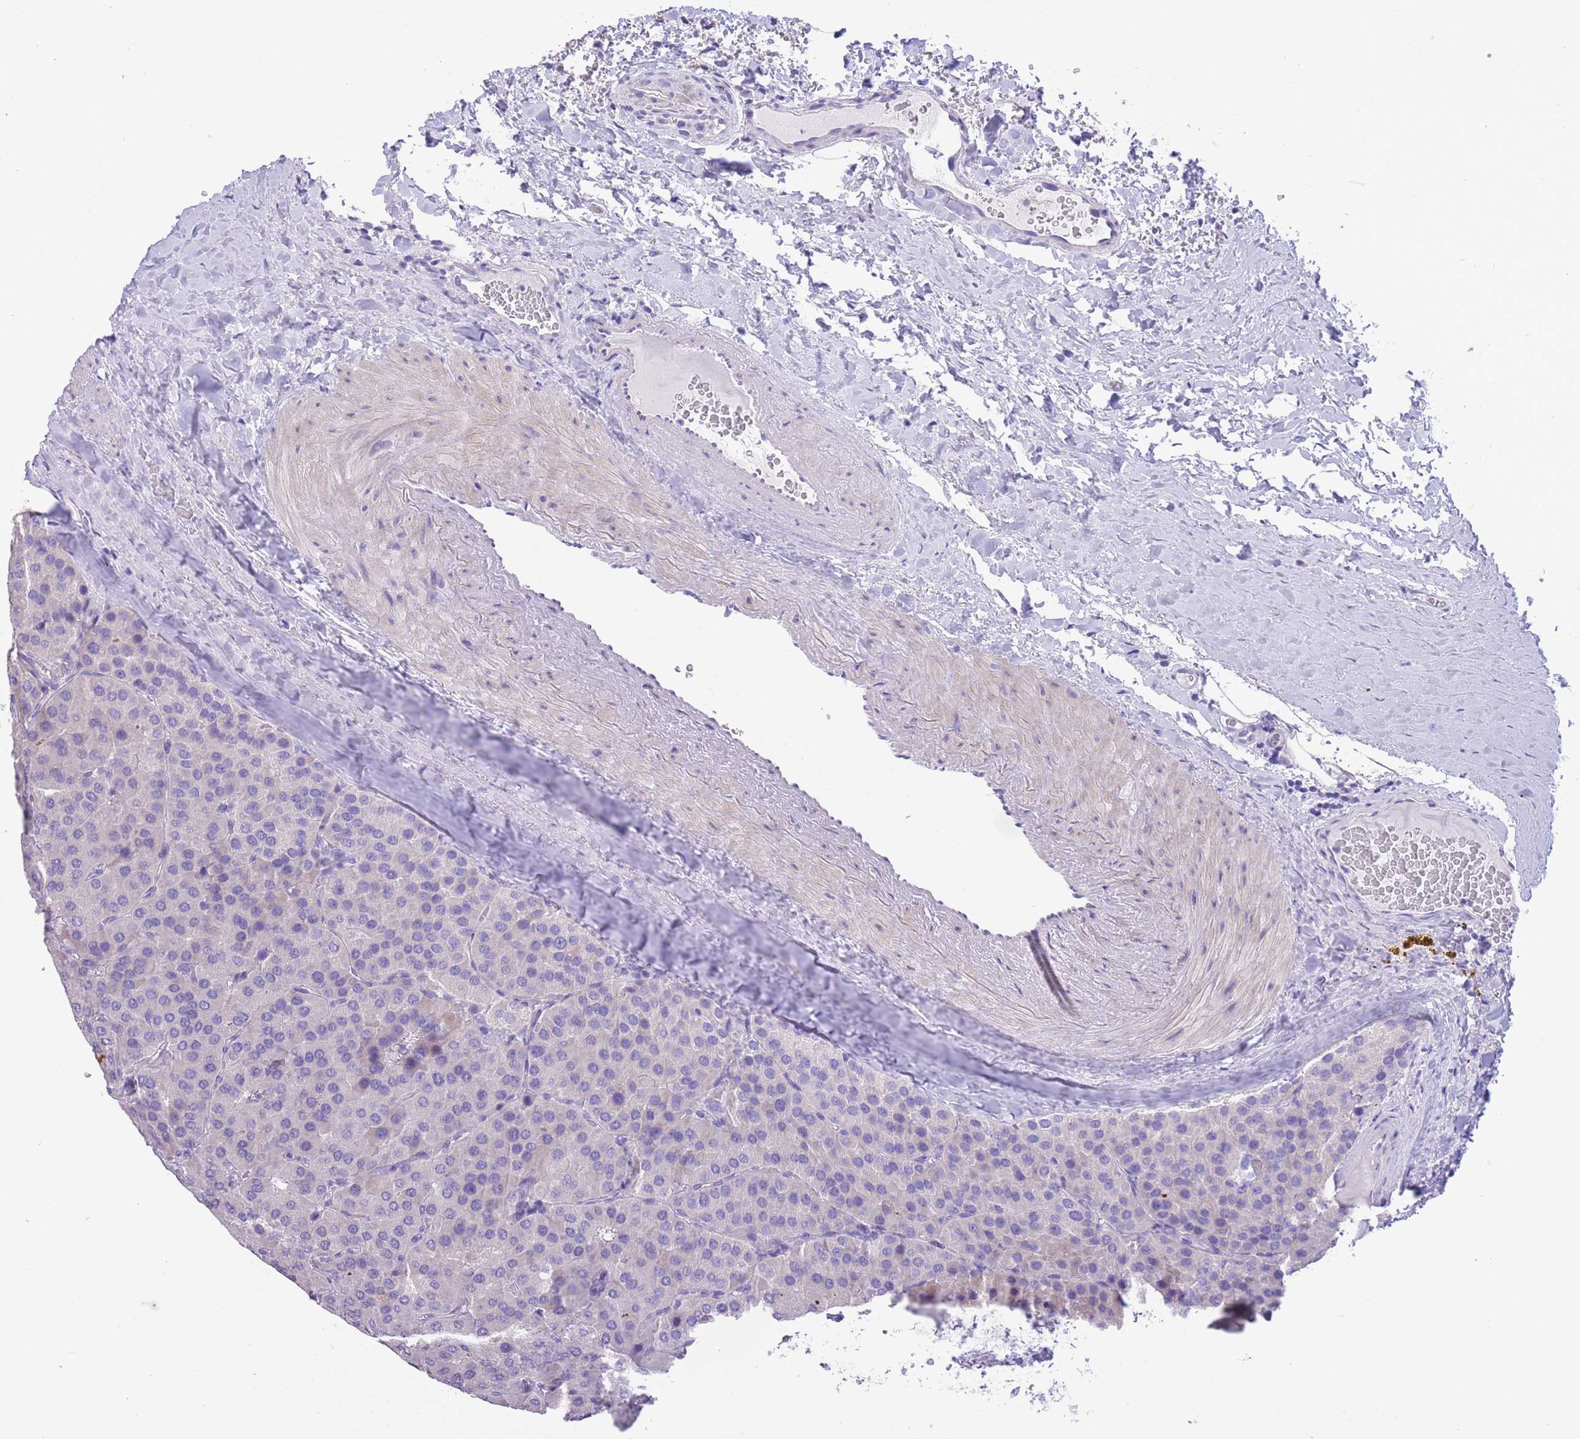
{"staining": {"intensity": "negative", "quantity": "none", "location": "none"}, "tissue": "parathyroid gland", "cell_type": "Glandular cells", "image_type": "normal", "snomed": [{"axis": "morphology", "description": "Normal tissue, NOS"}, {"axis": "morphology", "description": "Adenoma, NOS"}, {"axis": "topography", "description": "Parathyroid gland"}], "caption": "Glandular cells are negative for brown protein staining in normal parathyroid gland. Nuclei are stained in blue.", "gene": "RAI2", "patient": {"sex": "female", "age": 86}}